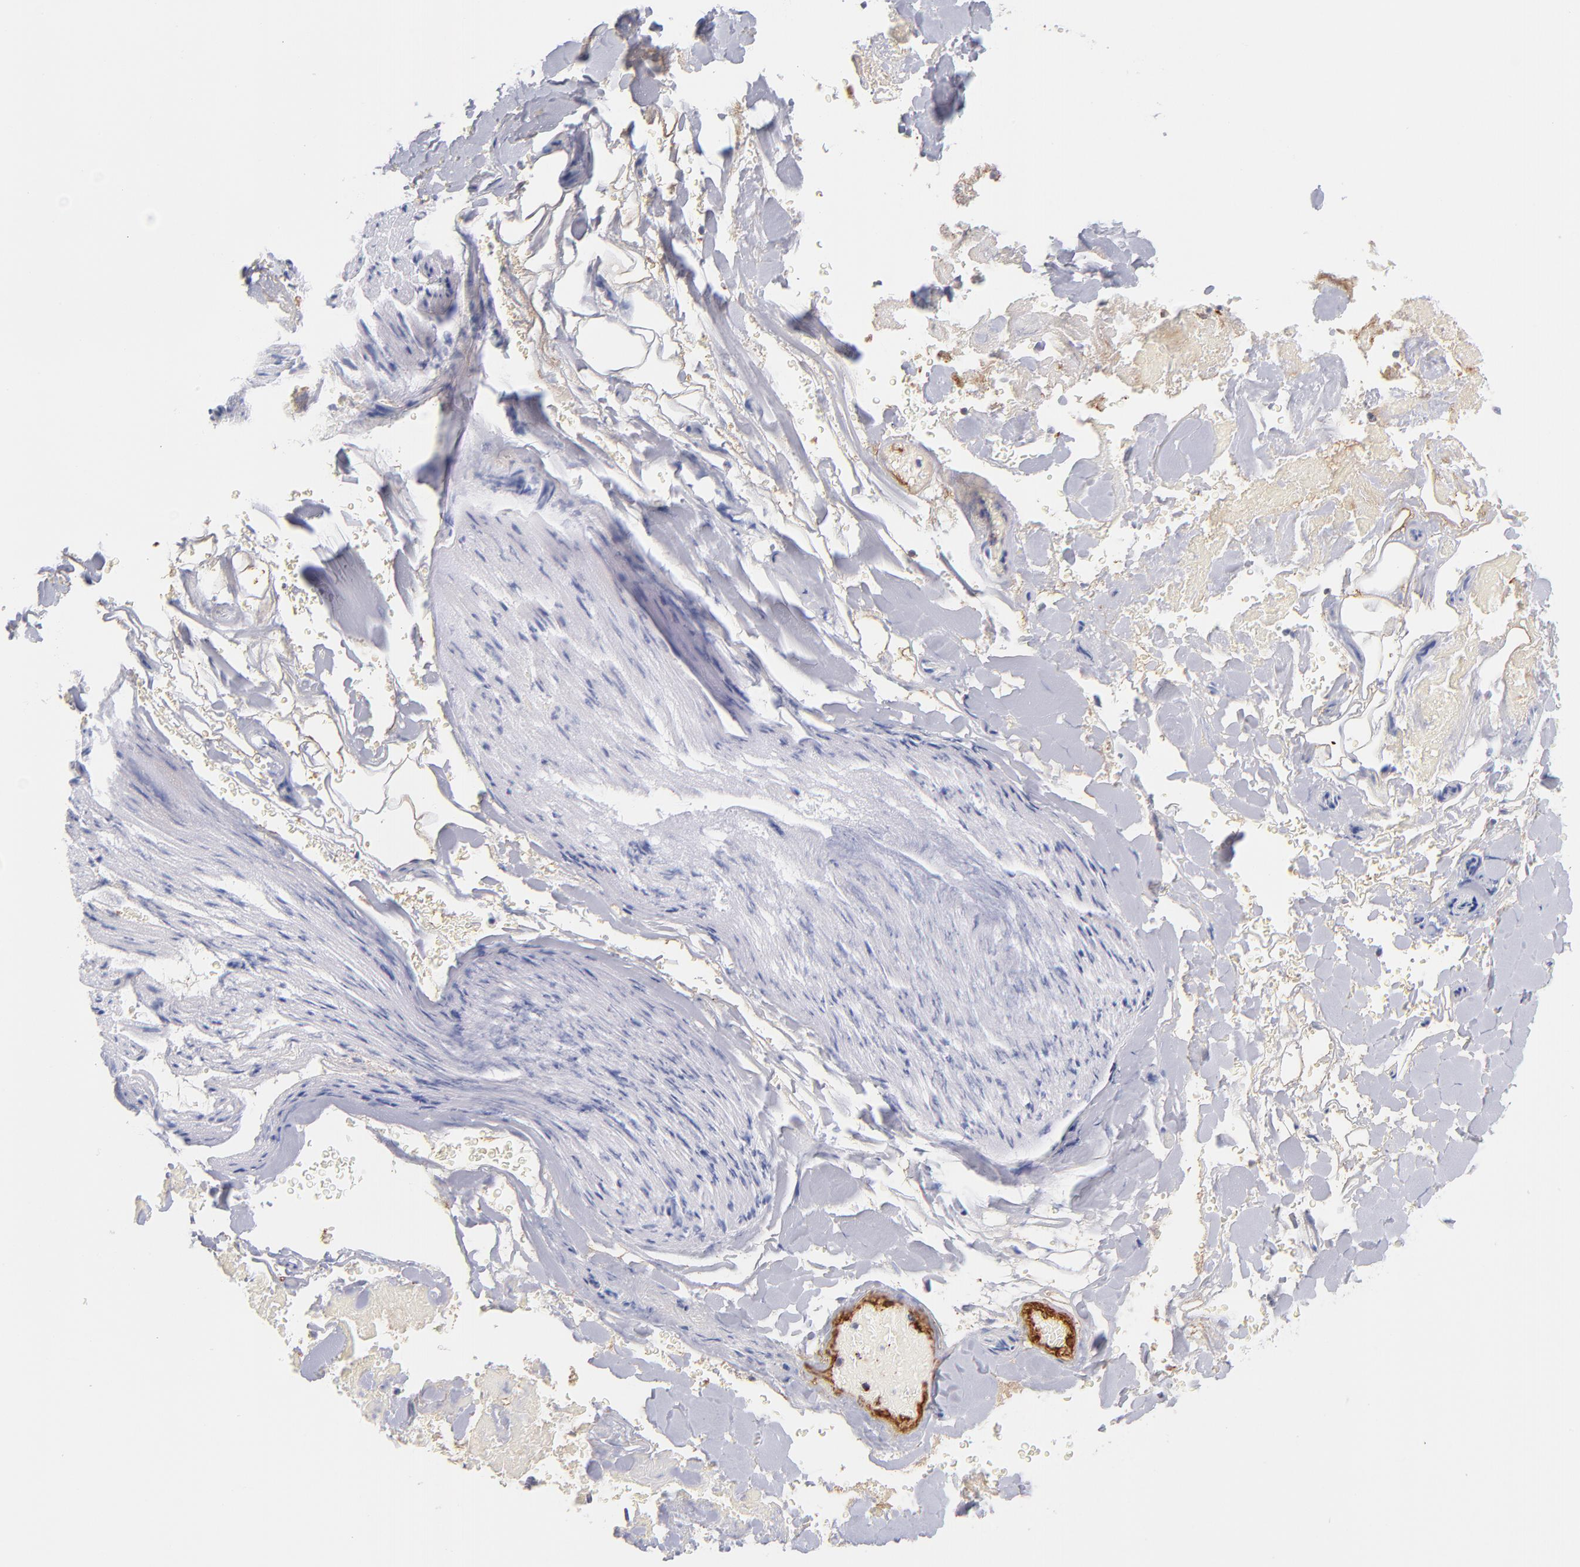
{"staining": {"intensity": "negative", "quantity": "none", "location": "none"}, "tissue": "adipose tissue", "cell_type": "Adipocytes", "image_type": "normal", "snomed": [{"axis": "morphology", "description": "Normal tissue, NOS"}, {"axis": "morphology", "description": "Cholangiocarcinoma"}, {"axis": "topography", "description": "Liver"}, {"axis": "topography", "description": "Peripheral nerve tissue"}], "caption": "DAB immunohistochemical staining of normal adipose tissue shows no significant positivity in adipocytes. (DAB IHC visualized using brightfield microscopy, high magnification).", "gene": "WSB1", "patient": {"sex": "male", "age": 50}}